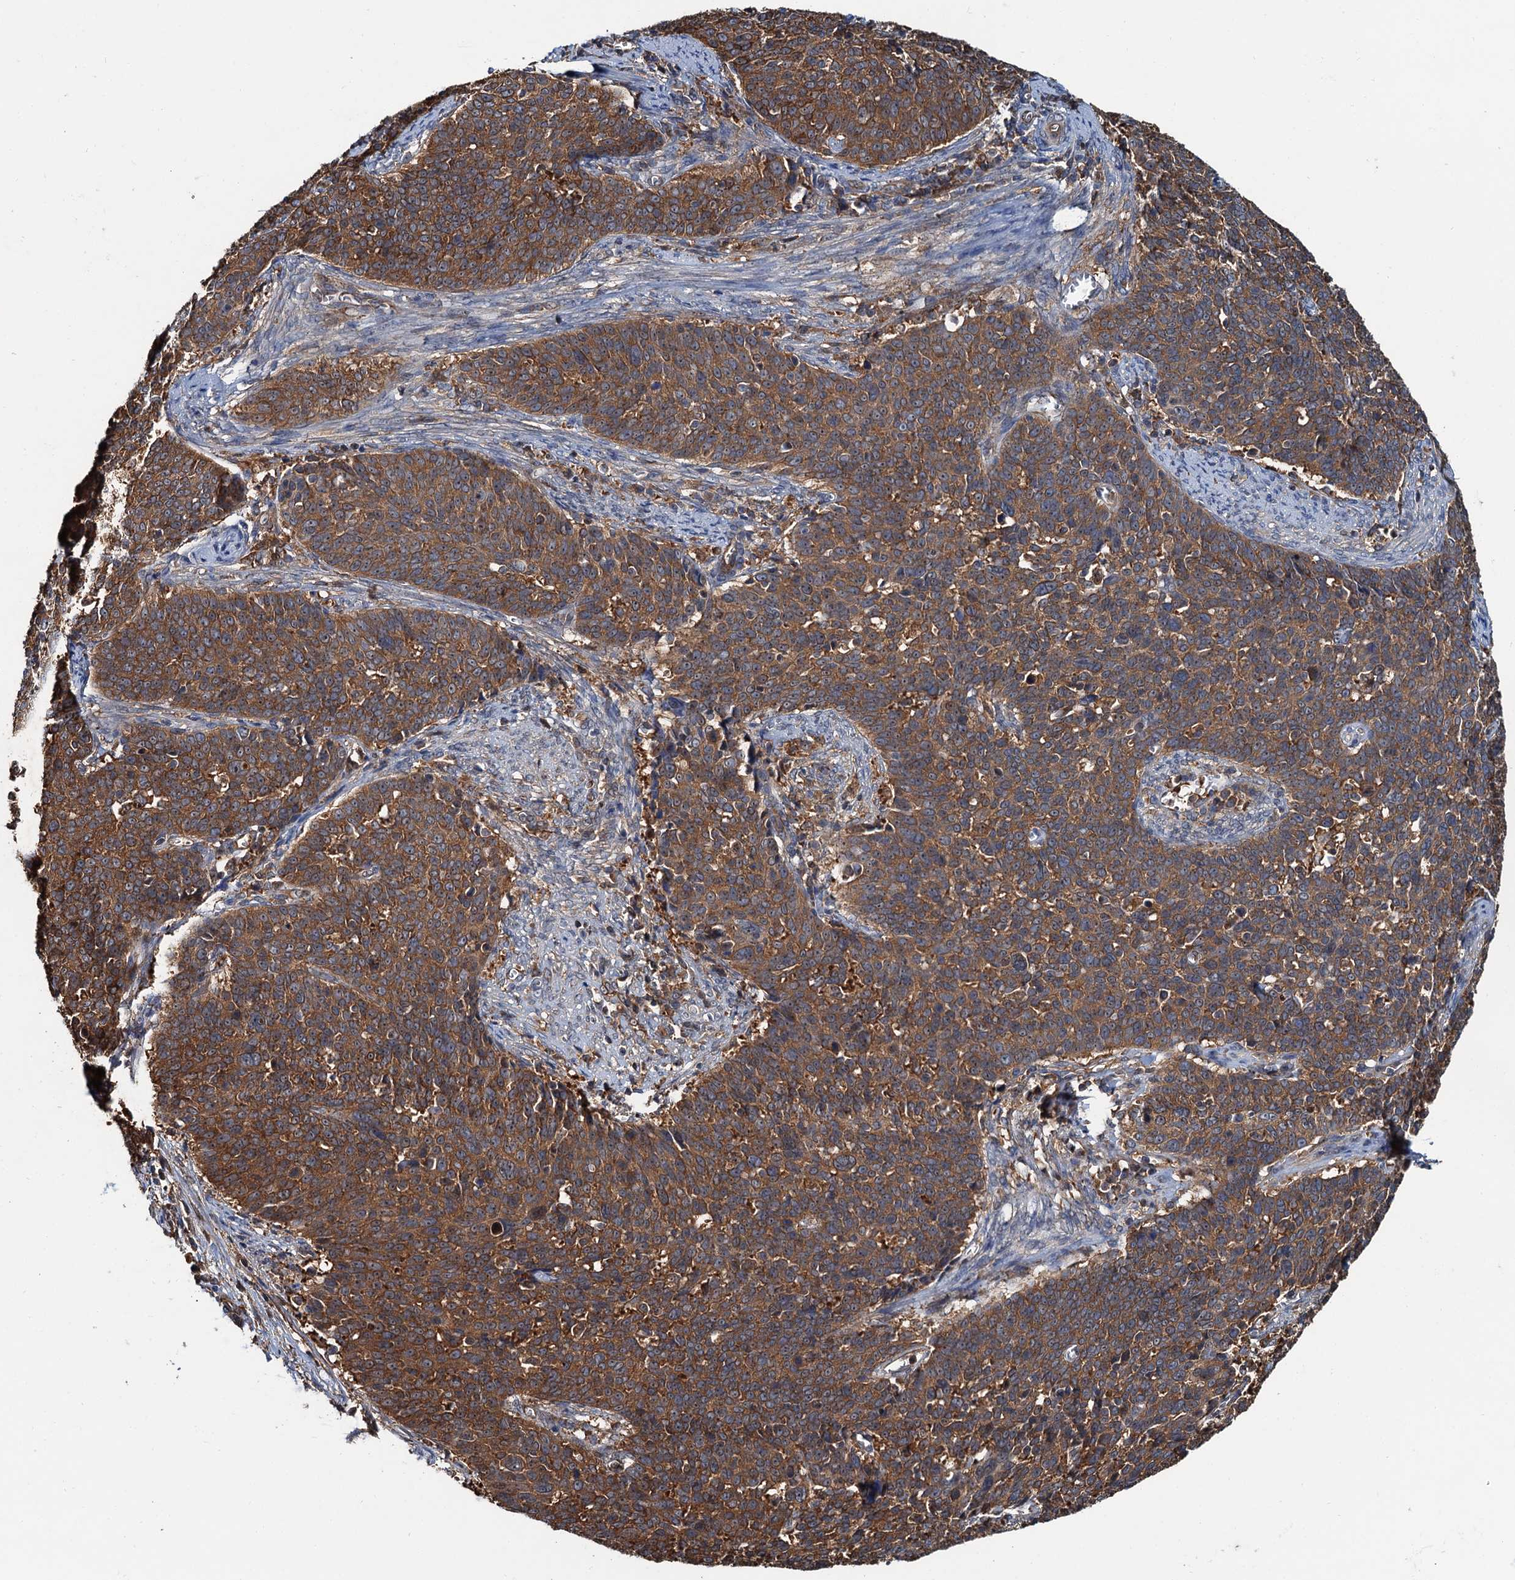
{"staining": {"intensity": "strong", "quantity": ">75%", "location": "cytoplasmic/membranous"}, "tissue": "cervical cancer", "cell_type": "Tumor cells", "image_type": "cancer", "snomed": [{"axis": "morphology", "description": "Squamous cell carcinoma, NOS"}, {"axis": "topography", "description": "Cervix"}], "caption": "This is an image of immunohistochemistry staining of cervical squamous cell carcinoma, which shows strong expression in the cytoplasmic/membranous of tumor cells.", "gene": "USP6NL", "patient": {"sex": "female", "age": 39}}